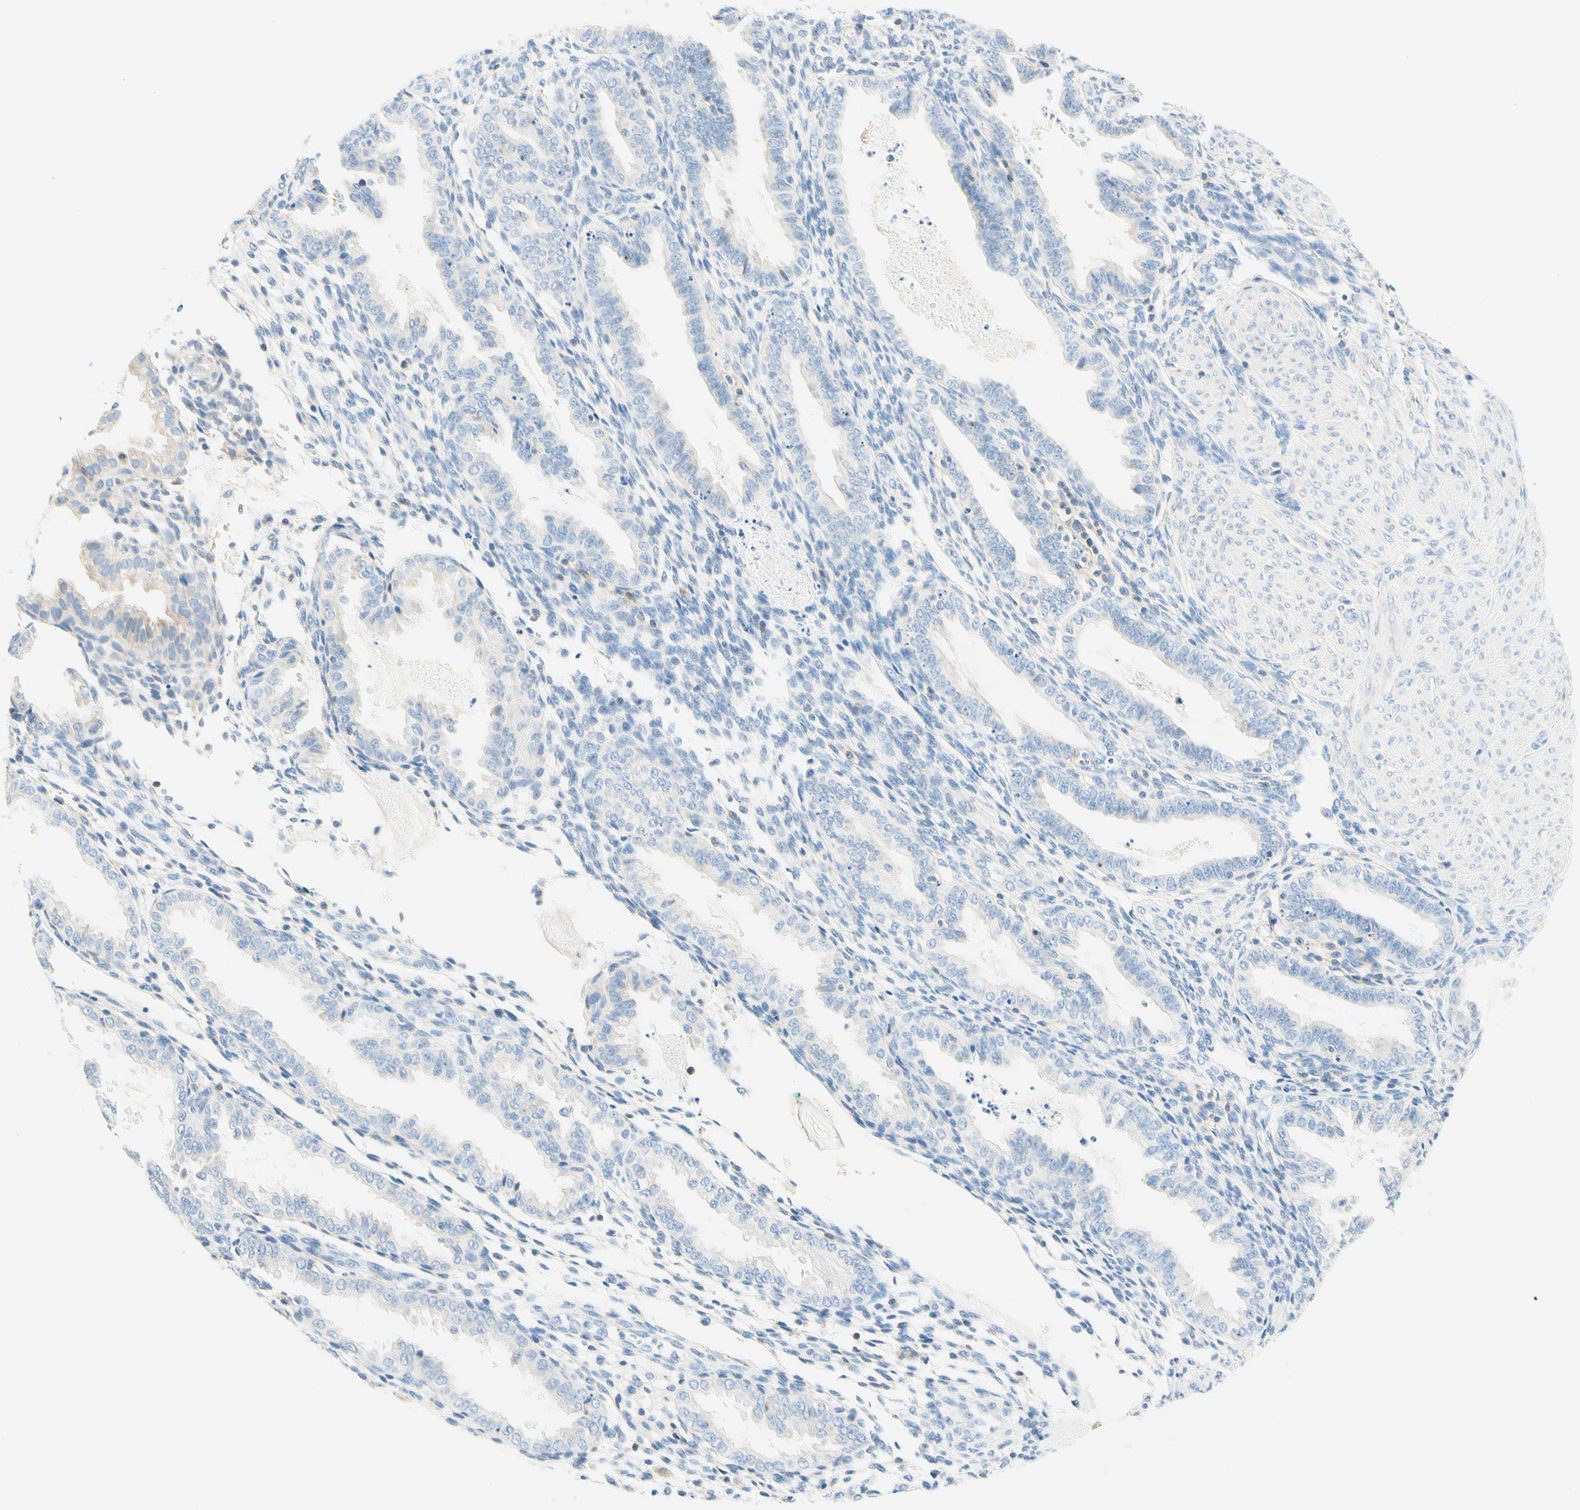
{"staining": {"intensity": "negative", "quantity": "none", "location": "none"}, "tissue": "endometrium", "cell_type": "Cells in endometrial stroma", "image_type": "normal", "snomed": [{"axis": "morphology", "description": "Normal tissue, NOS"}, {"axis": "topography", "description": "Endometrium"}], "caption": "Protein analysis of benign endometrium displays no significant staining in cells in endometrial stroma. (IHC, brightfield microscopy, high magnification).", "gene": "LAT", "patient": {"sex": "female", "age": 33}}